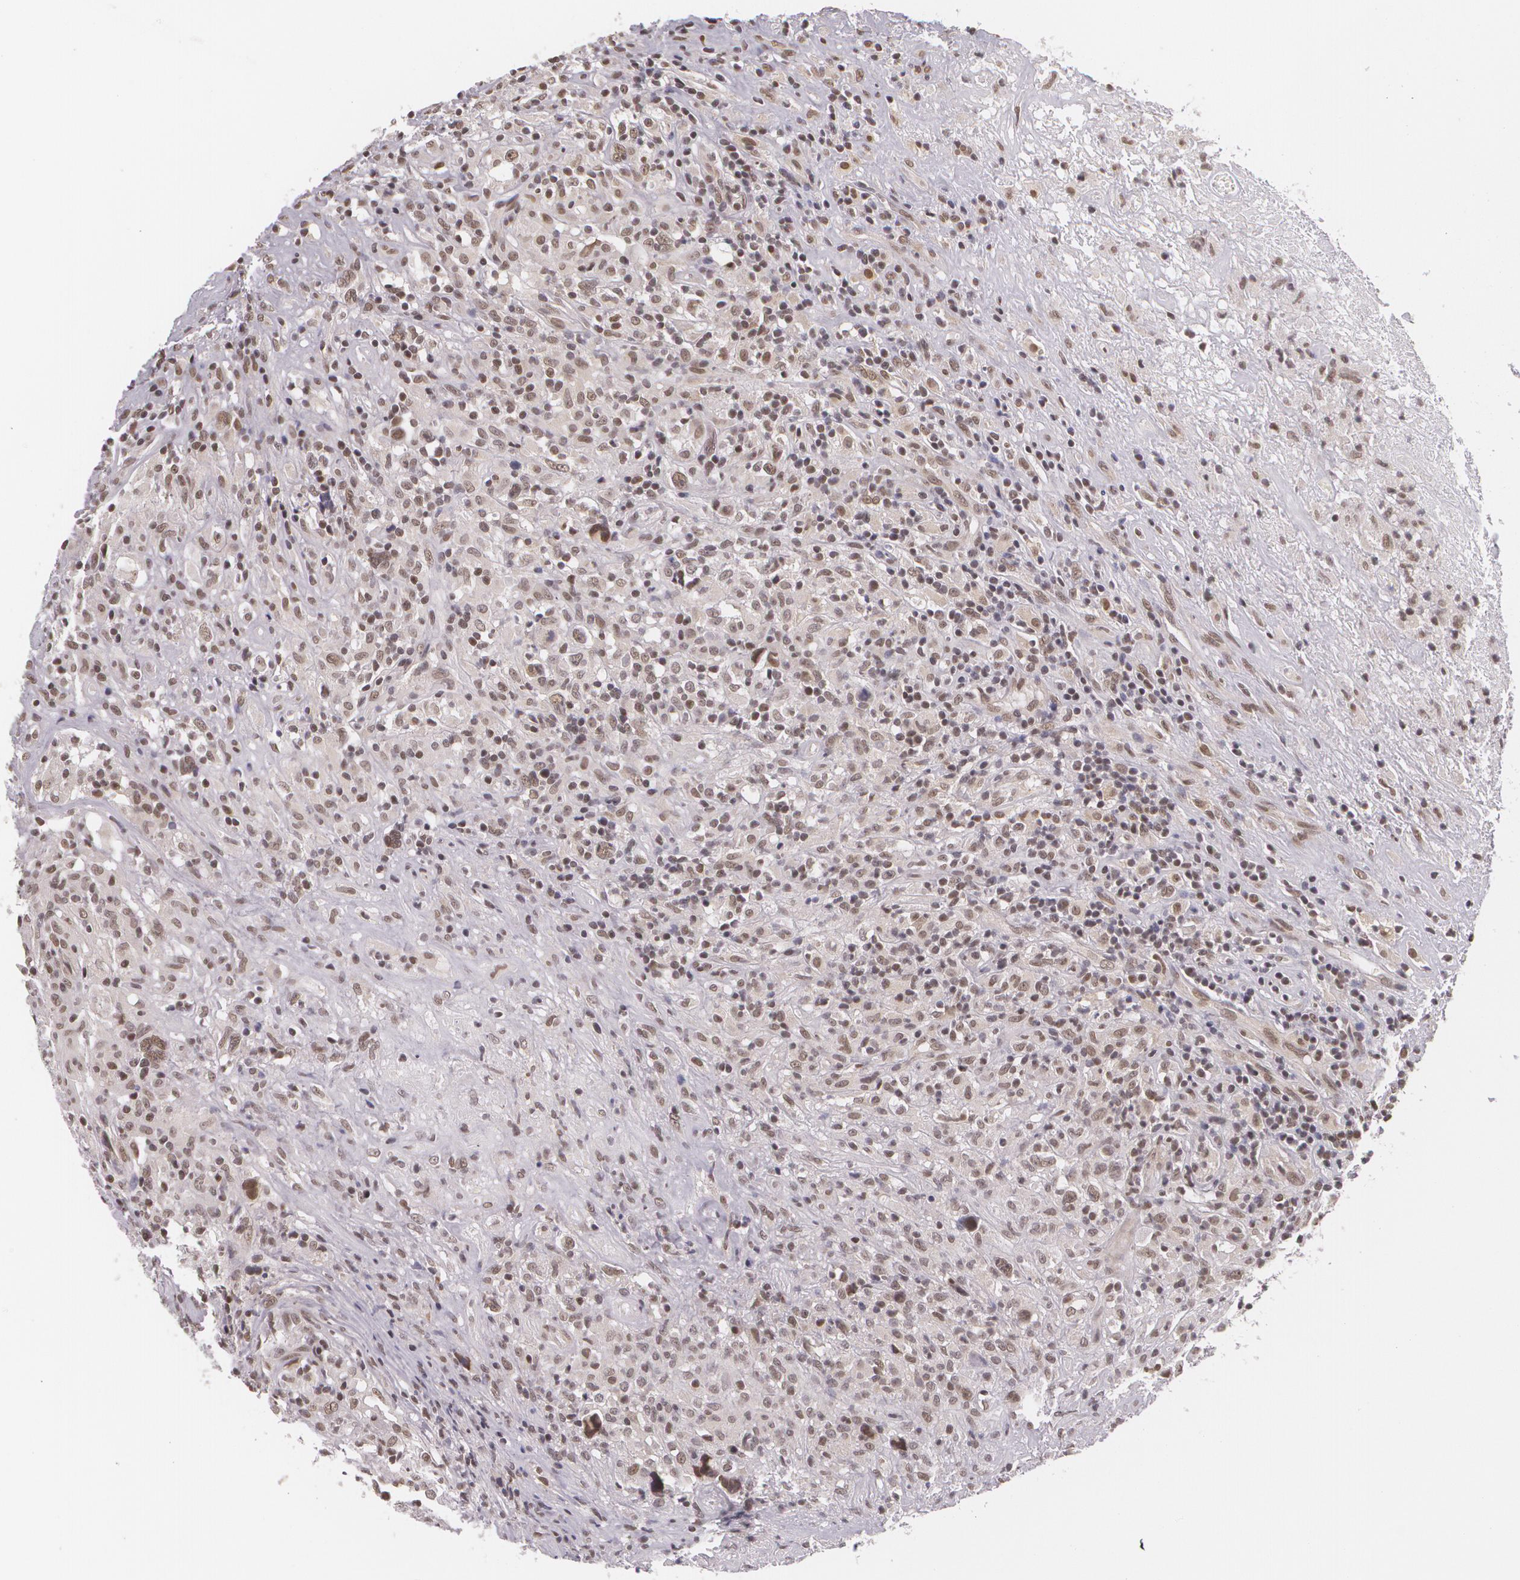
{"staining": {"intensity": "weak", "quantity": "25%-75%", "location": "nuclear"}, "tissue": "lymphoma", "cell_type": "Tumor cells", "image_type": "cancer", "snomed": [{"axis": "morphology", "description": "Hodgkin's disease, NOS"}, {"axis": "topography", "description": "Lymph node"}], "caption": "Immunohistochemistry staining of lymphoma, which displays low levels of weak nuclear expression in approximately 25%-75% of tumor cells indicating weak nuclear protein staining. The staining was performed using DAB (3,3'-diaminobenzidine) (brown) for protein detection and nuclei were counterstained in hematoxylin (blue).", "gene": "ALX1", "patient": {"sex": "male", "age": 46}}